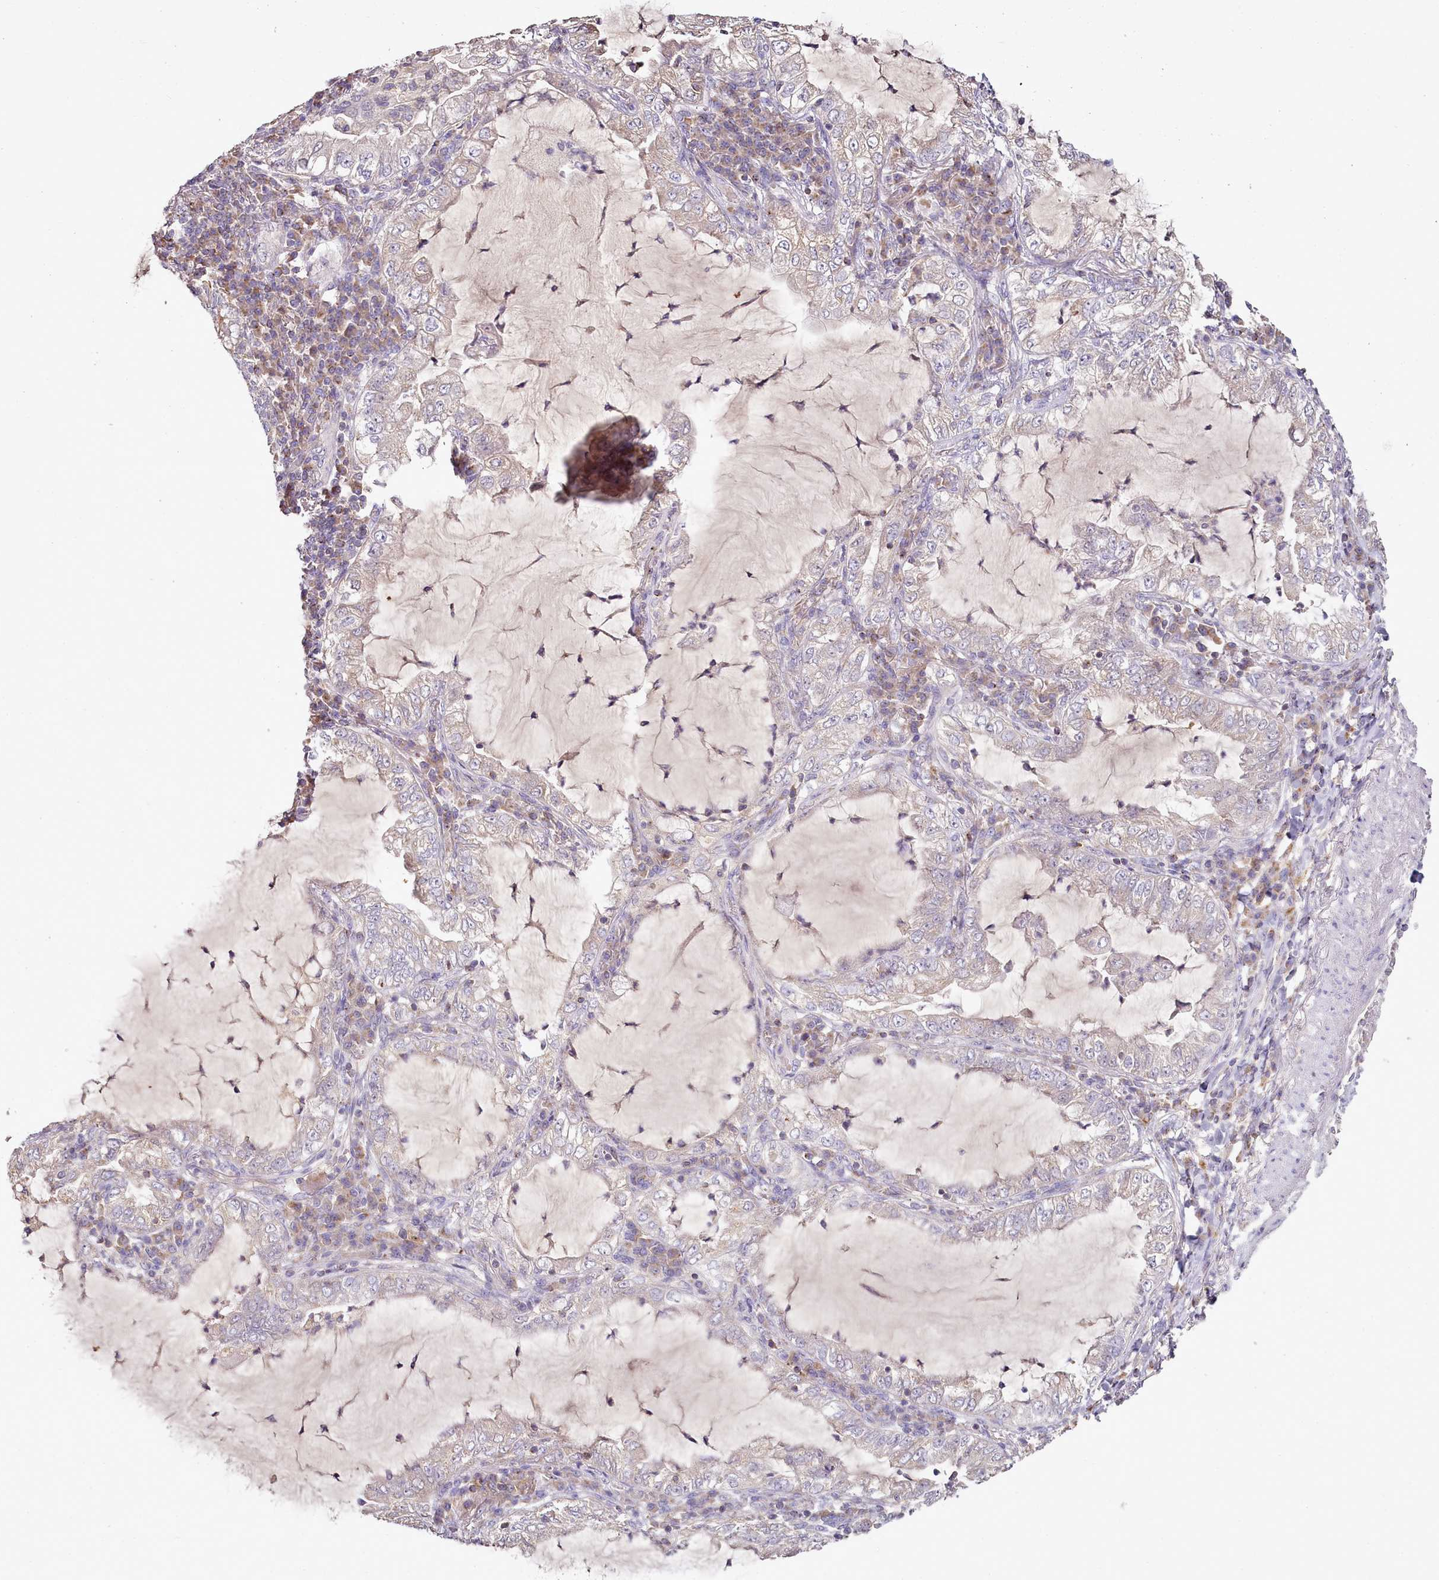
{"staining": {"intensity": "negative", "quantity": "none", "location": "none"}, "tissue": "lung cancer", "cell_type": "Tumor cells", "image_type": "cancer", "snomed": [{"axis": "morphology", "description": "Adenocarcinoma, NOS"}, {"axis": "topography", "description": "Lung"}], "caption": "Tumor cells show no significant expression in lung cancer.", "gene": "ACSS1", "patient": {"sex": "female", "age": 73}}